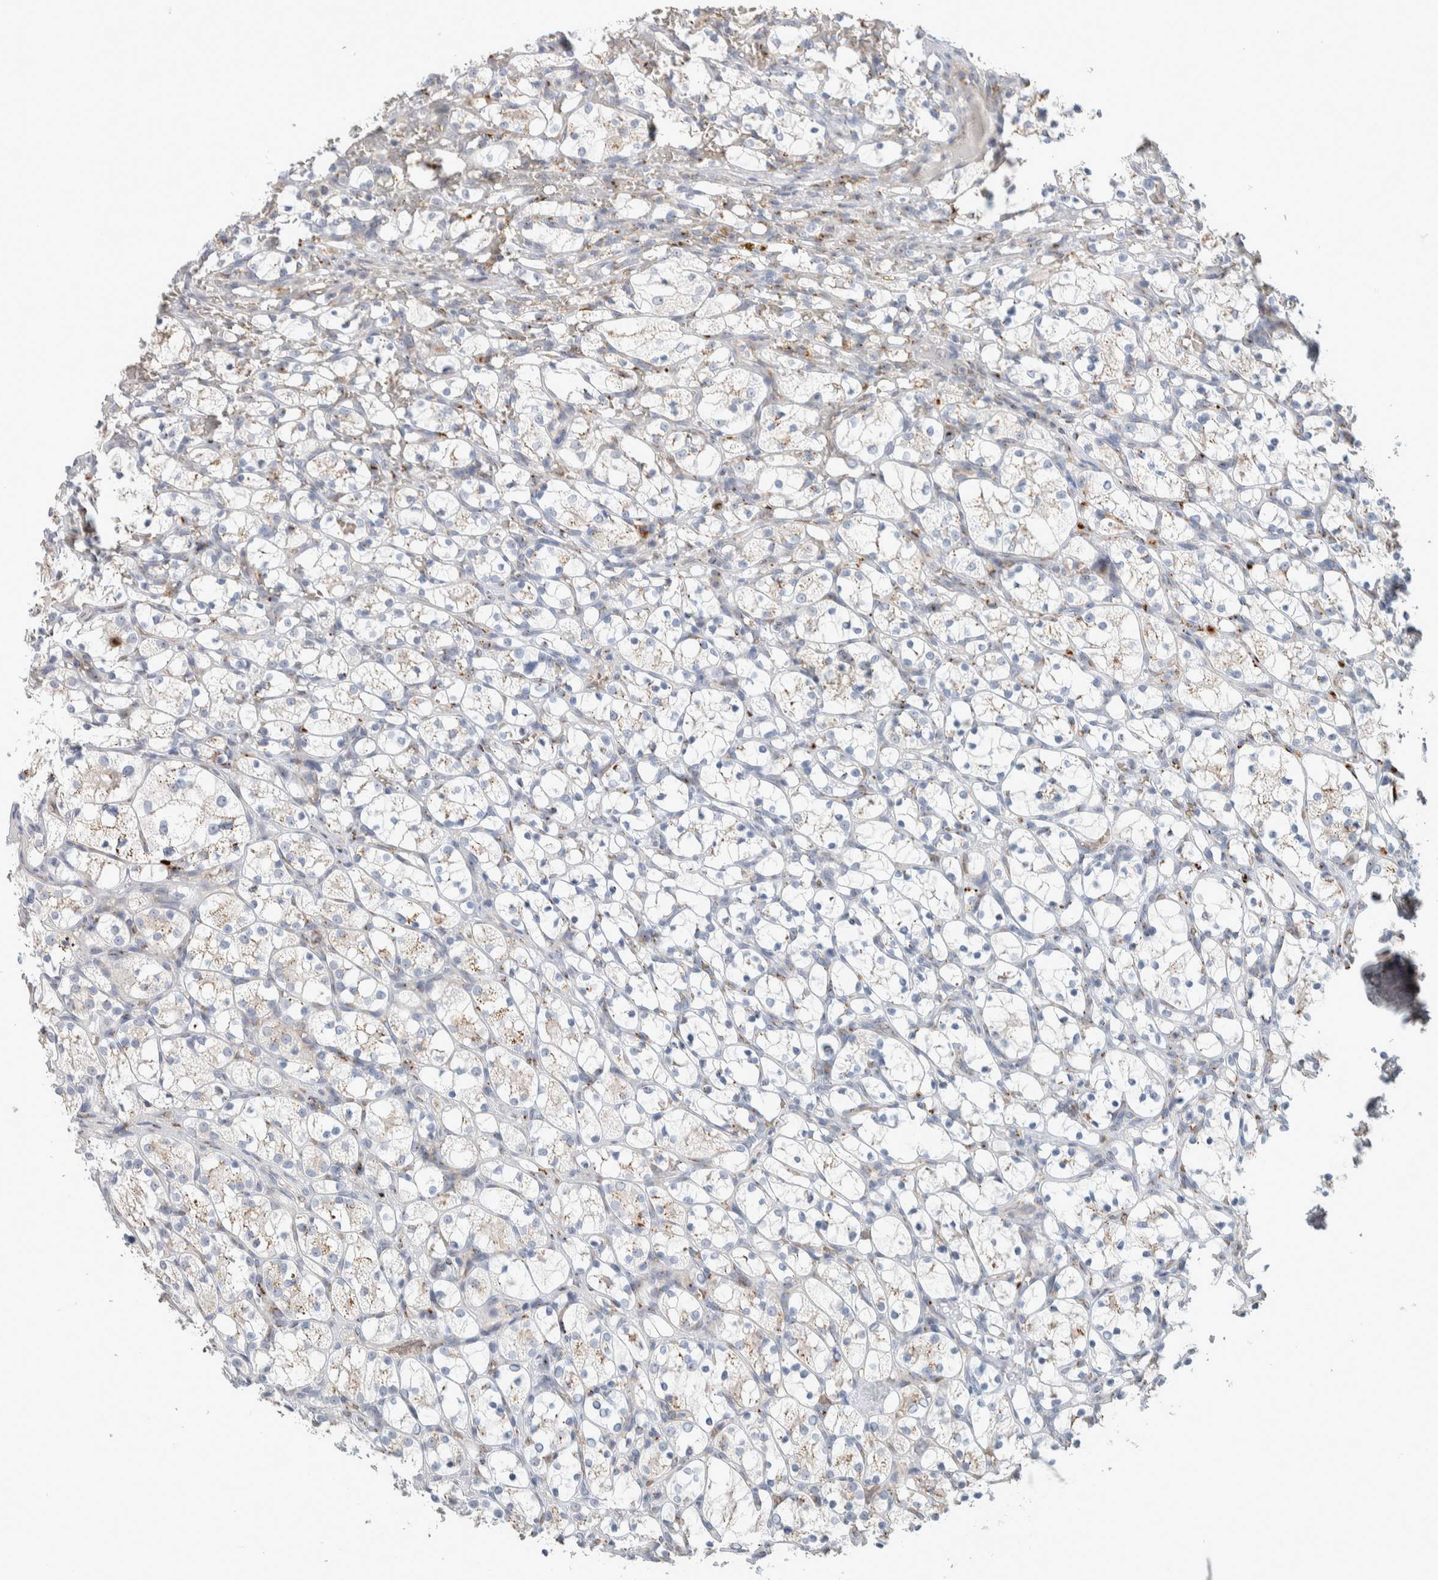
{"staining": {"intensity": "weak", "quantity": "<25%", "location": "cytoplasmic/membranous"}, "tissue": "renal cancer", "cell_type": "Tumor cells", "image_type": "cancer", "snomed": [{"axis": "morphology", "description": "Adenocarcinoma, NOS"}, {"axis": "topography", "description": "Kidney"}], "caption": "Immunohistochemistry (IHC) micrograph of renal cancer stained for a protein (brown), which reveals no staining in tumor cells.", "gene": "SLC38A10", "patient": {"sex": "female", "age": 69}}